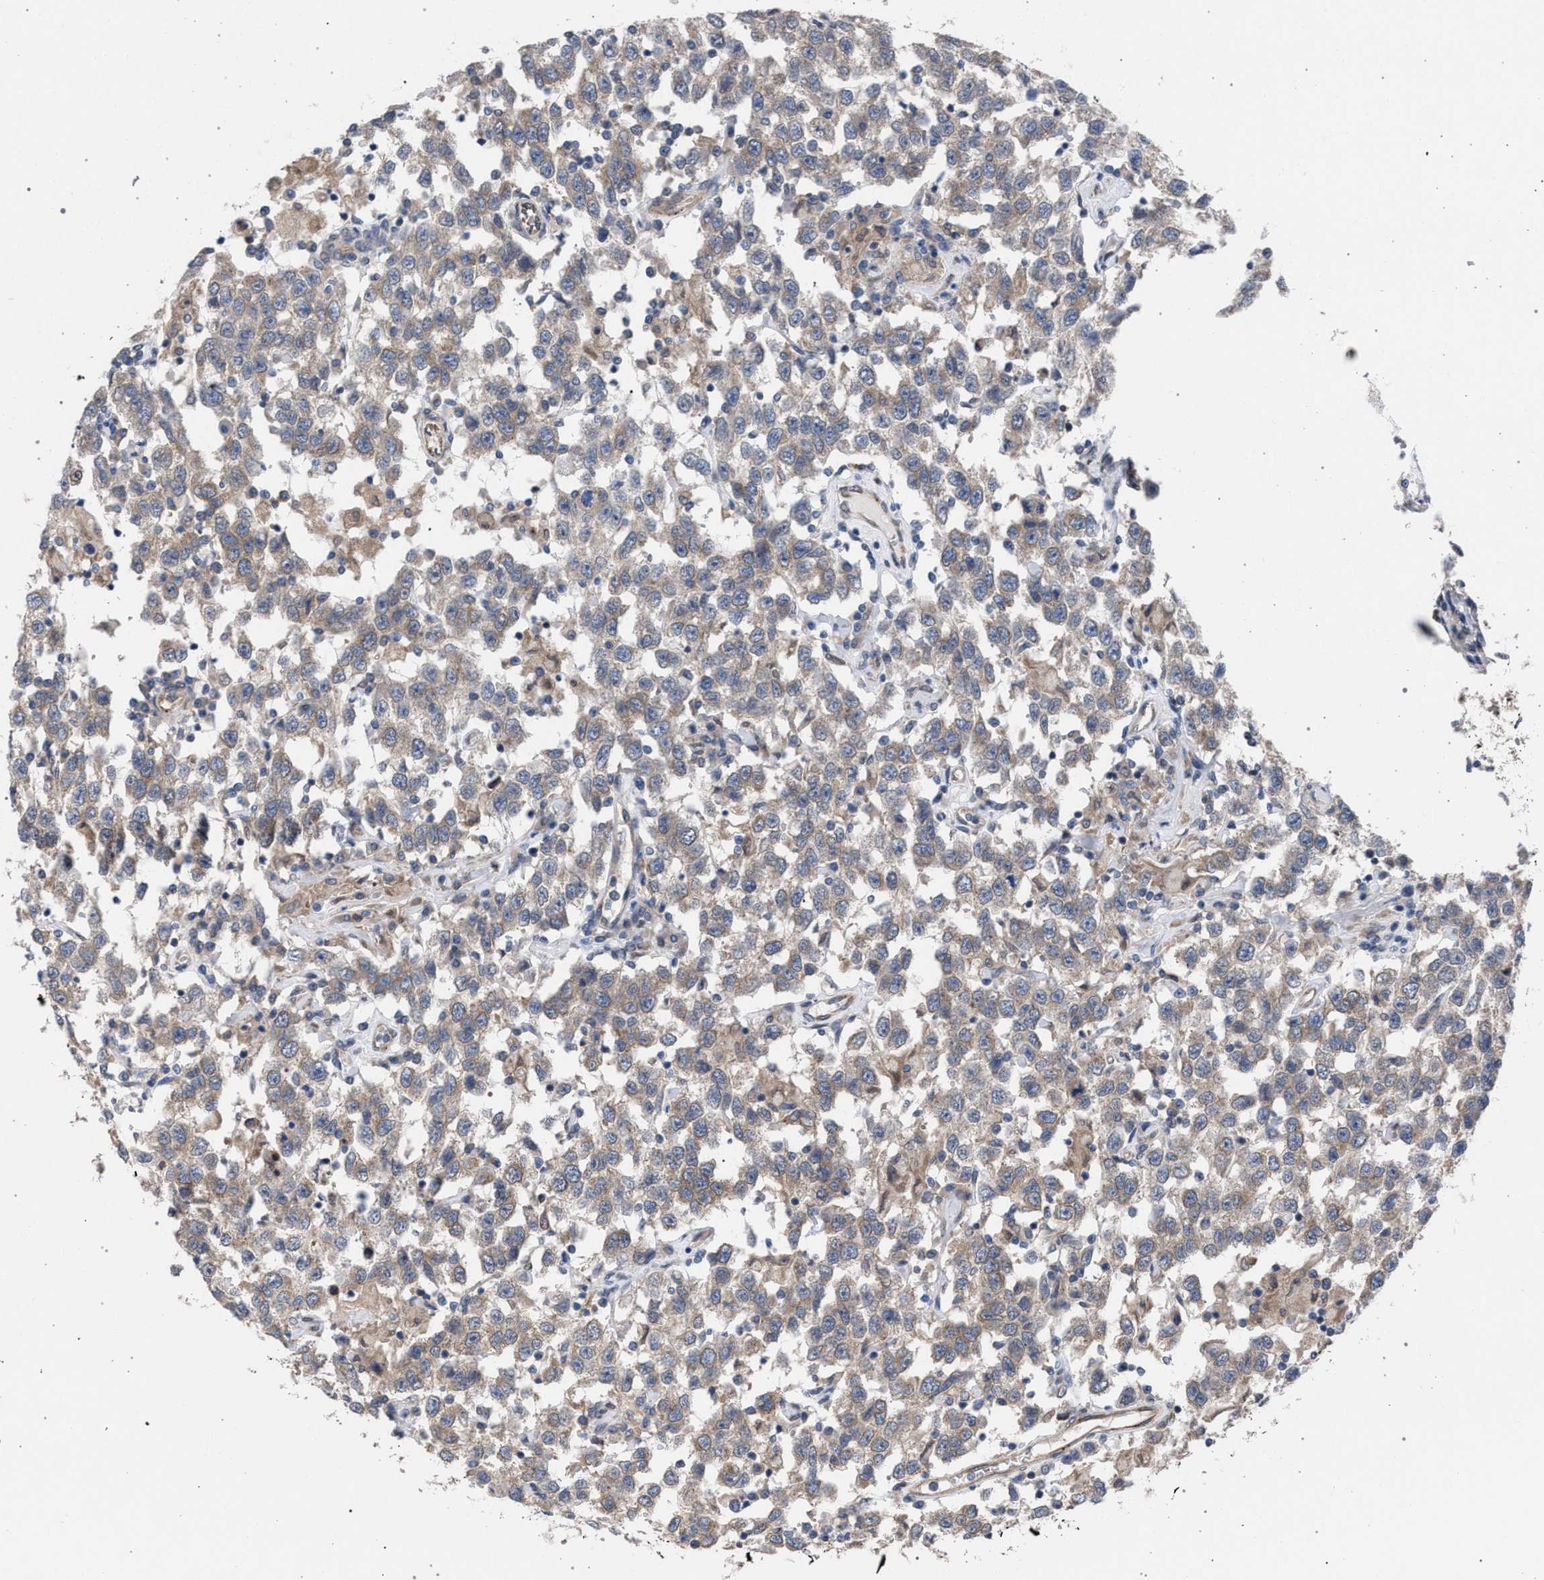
{"staining": {"intensity": "weak", "quantity": ">75%", "location": "cytoplasmic/membranous"}, "tissue": "testis cancer", "cell_type": "Tumor cells", "image_type": "cancer", "snomed": [{"axis": "morphology", "description": "Seminoma, NOS"}, {"axis": "topography", "description": "Testis"}], "caption": "Approximately >75% of tumor cells in testis seminoma show weak cytoplasmic/membranous protein positivity as visualized by brown immunohistochemical staining.", "gene": "ARPC5L", "patient": {"sex": "male", "age": 41}}